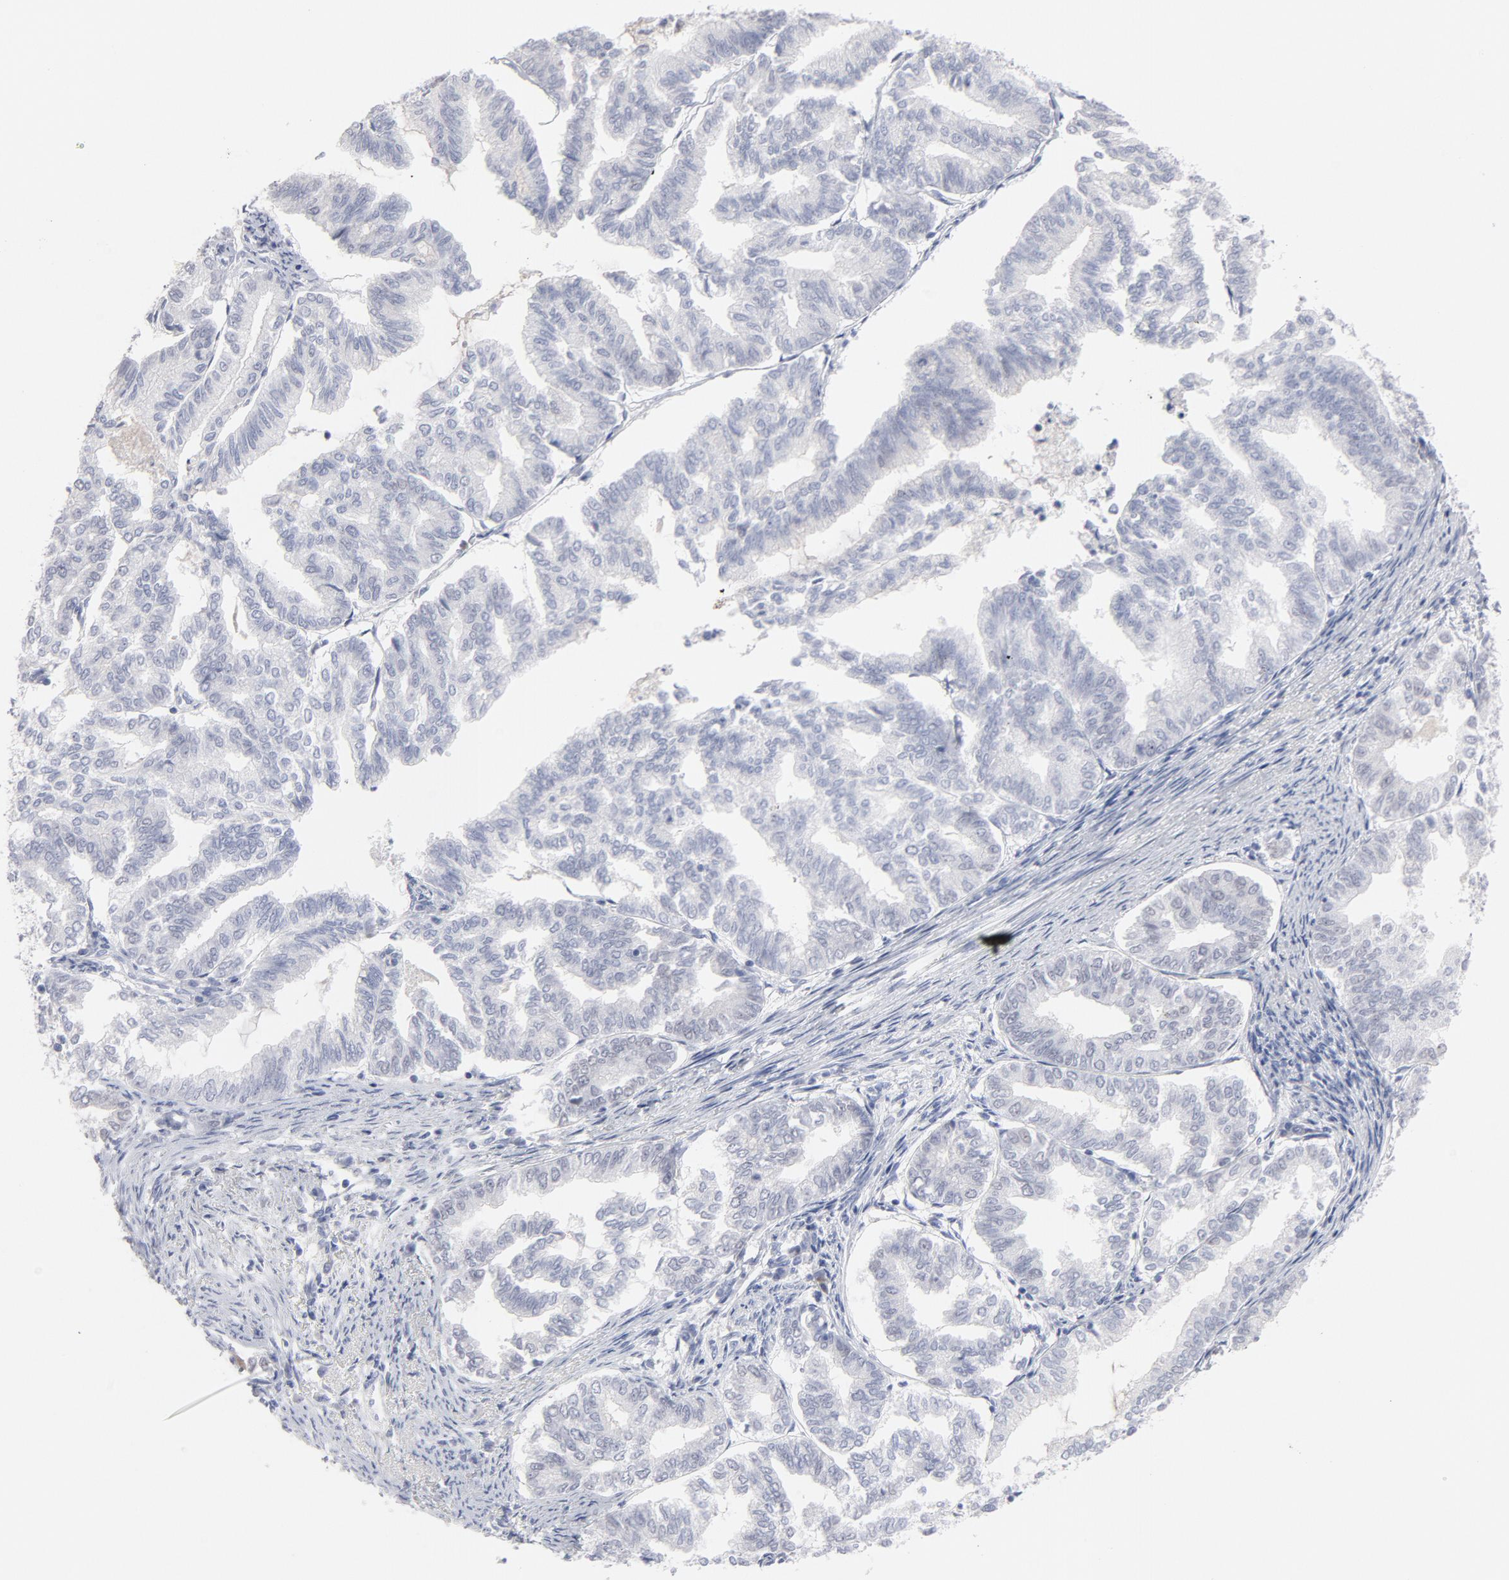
{"staining": {"intensity": "negative", "quantity": "none", "location": "none"}, "tissue": "endometrial cancer", "cell_type": "Tumor cells", "image_type": "cancer", "snomed": [{"axis": "morphology", "description": "Adenocarcinoma, NOS"}, {"axis": "topography", "description": "Endometrium"}], "caption": "A micrograph of adenocarcinoma (endometrial) stained for a protein exhibits no brown staining in tumor cells.", "gene": "MCM7", "patient": {"sex": "female", "age": 79}}